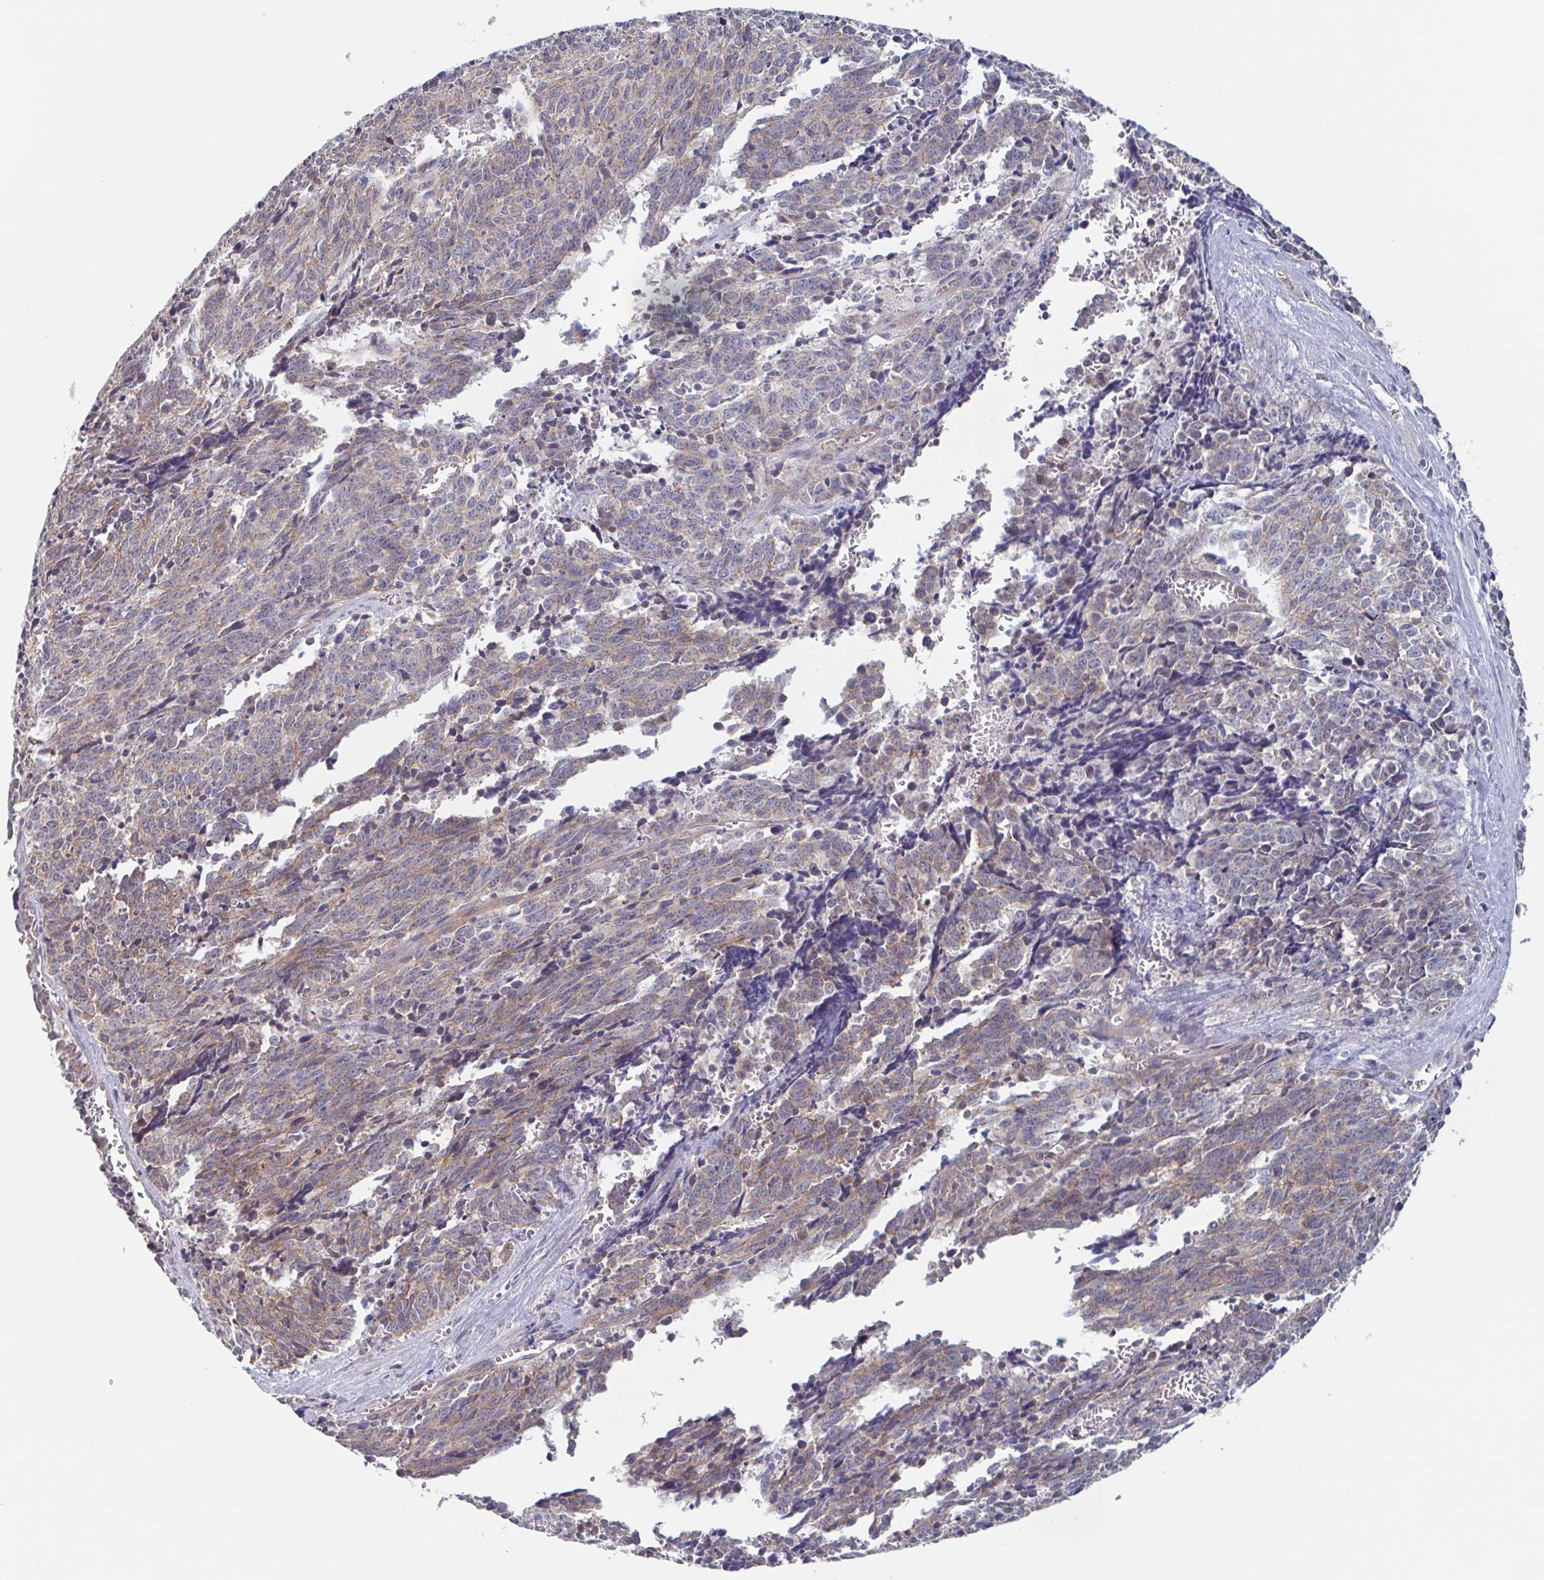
{"staining": {"intensity": "weak", "quantity": ">75%", "location": "cytoplasmic/membranous"}, "tissue": "cervical cancer", "cell_type": "Tumor cells", "image_type": "cancer", "snomed": [{"axis": "morphology", "description": "Squamous cell carcinoma, NOS"}, {"axis": "topography", "description": "Cervix"}], "caption": "Immunohistochemical staining of human cervical cancer (squamous cell carcinoma) reveals weak cytoplasmic/membranous protein positivity in about >75% of tumor cells.", "gene": "SURF1", "patient": {"sex": "female", "age": 29}}